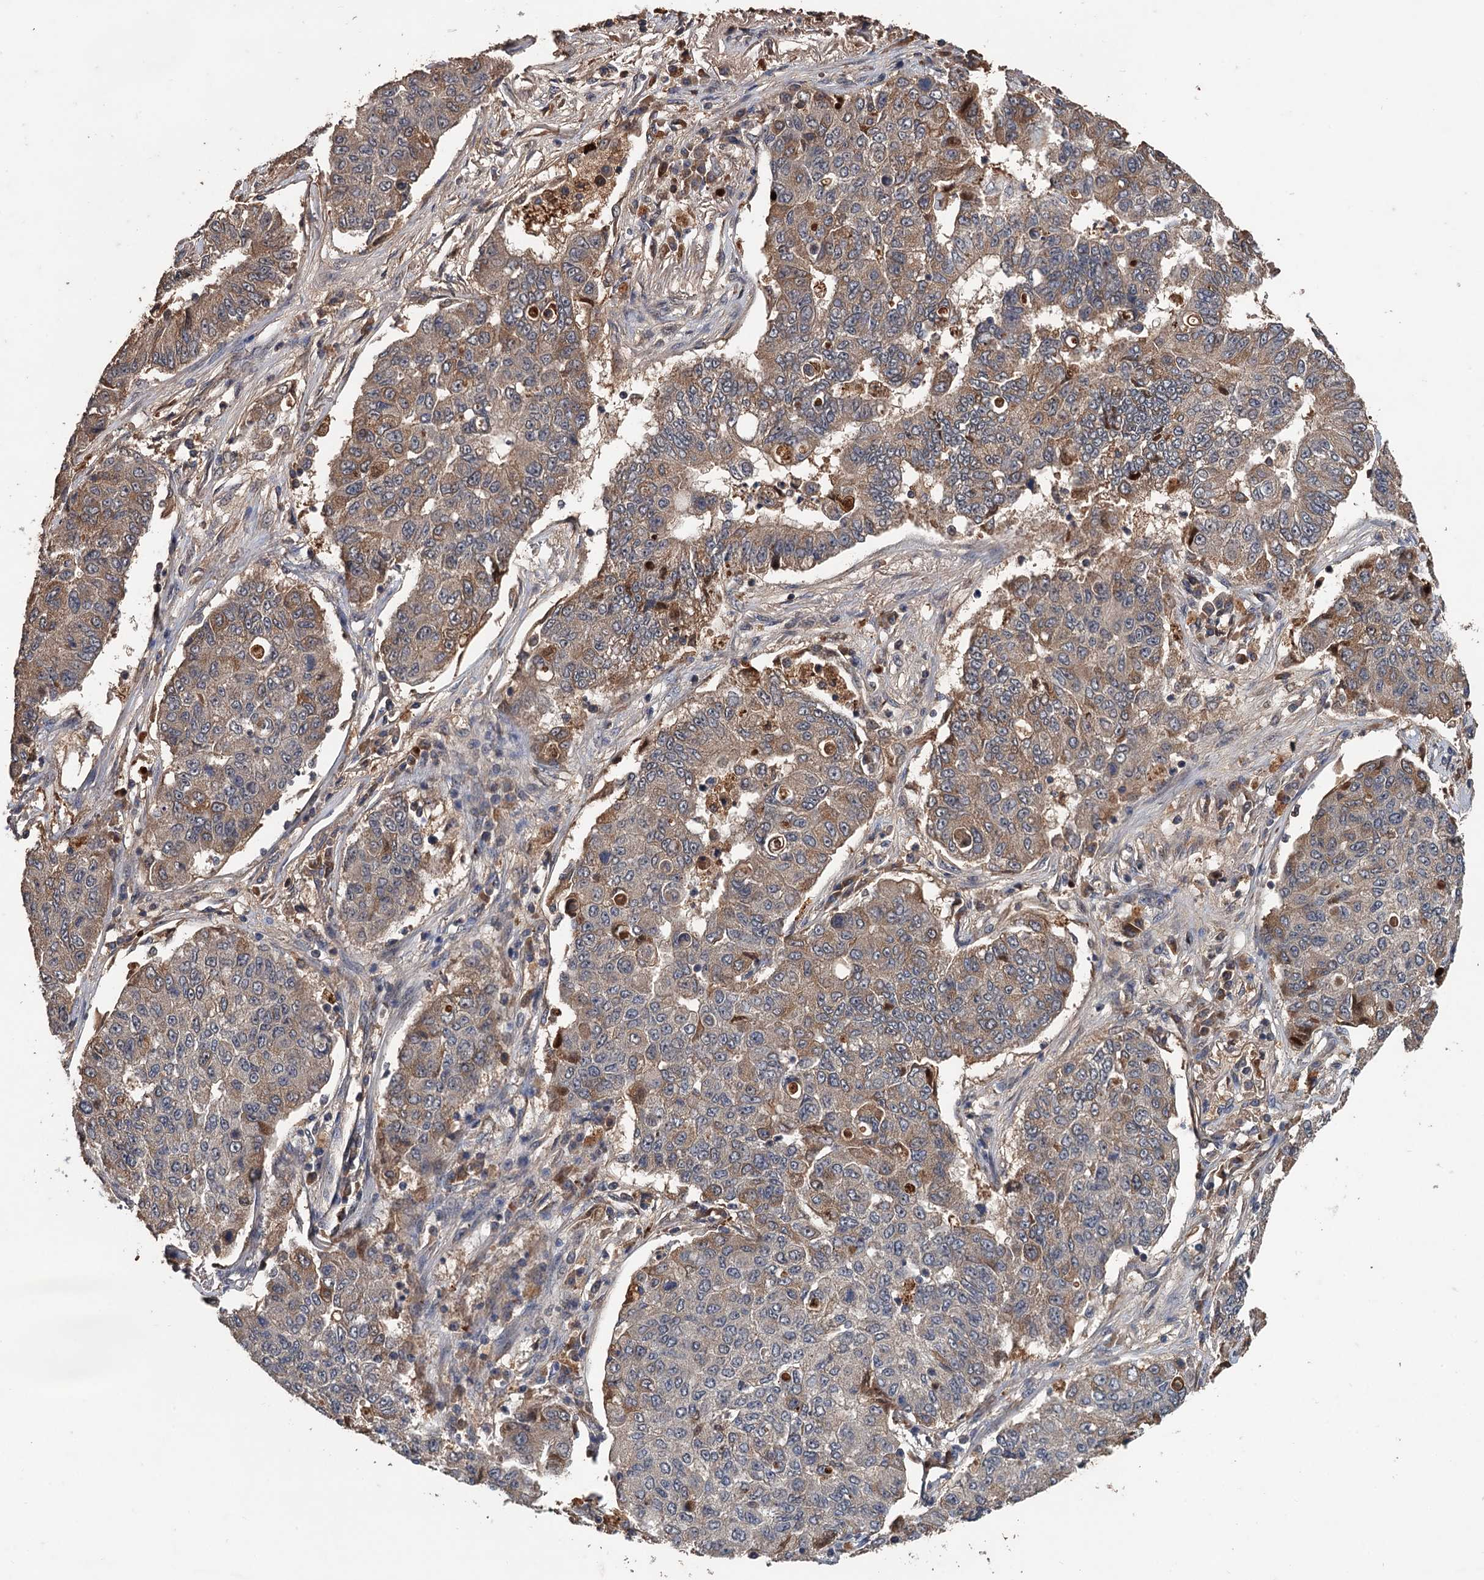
{"staining": {"intensity": "moderate", "quantity": ">75%", "location": "cytoplasmic/membranous"}, "tissue": "lung cancer", "cell_type": "Tumor cells", "image_type": "cancer", "snomed": [{"axis": "morphology", "description": "Squamous cell carcinoma, NOS"}, {"axis": "topography", "description": "Lung"}], "caption": "Human lung squamous cell carcinoma stained with a protein marker reveals moderate staining in tumor cells.", "gene": "ZNF438", "patient": {"sex": "male", "age": 74}}